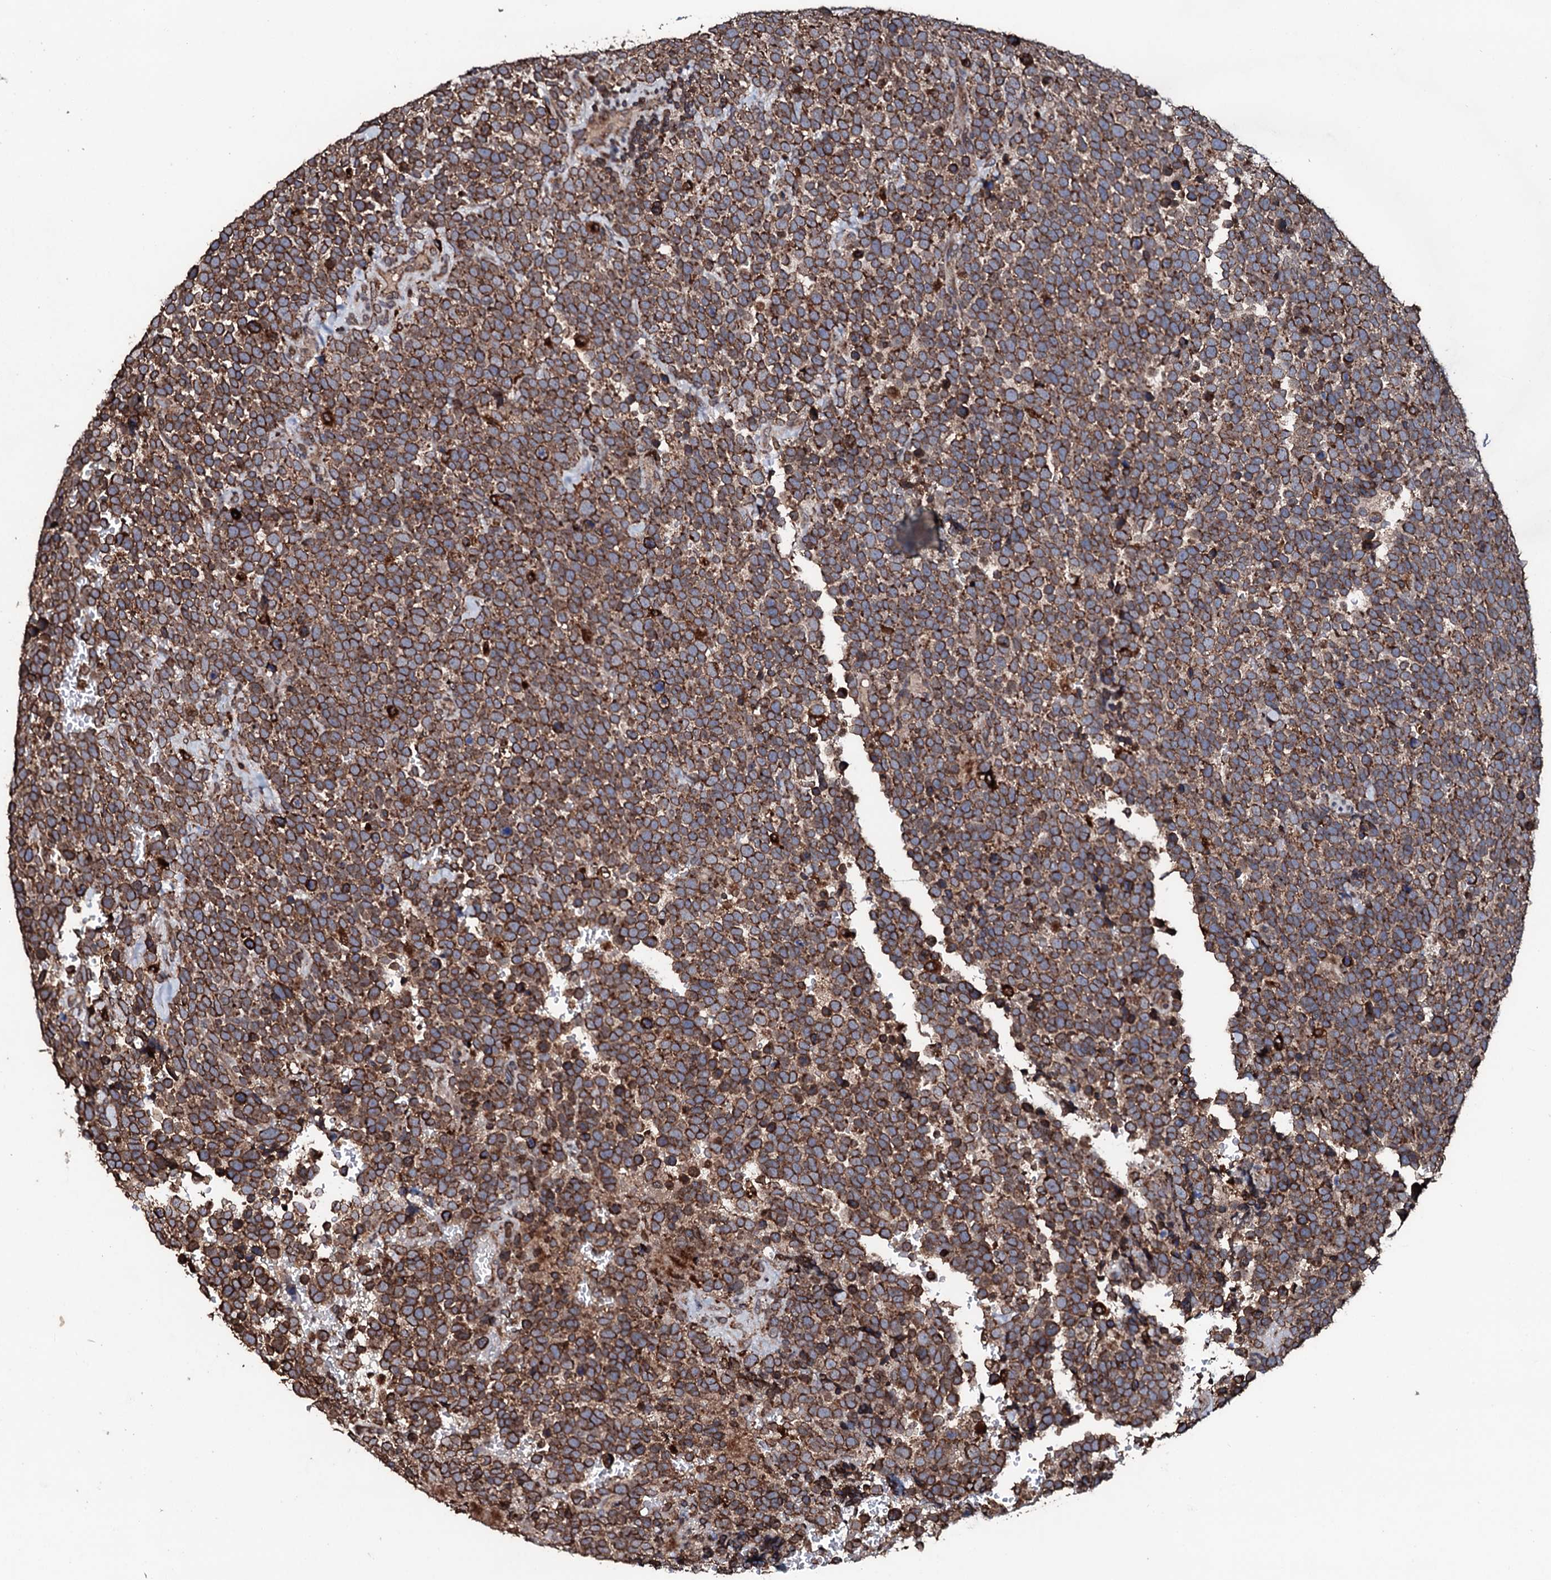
{"staining": {"intensity": "strong", "quantity": ">75%", "location": "cytoplasmic/membranous"}, "tissue": "urothelial cancer", "cell_type": "Tumor cells", "image_type": "cancer", "snomed": [{"axis": "morphology", "description": "Urothelial carcinoma, High grade"}, {"axis": "topography", "description": "Urinary bladder"}], "caption": "Brown immunohistochemical staining in high-grade urothelial carcinoma reveals strong cytoplasmic/membranous expression in approximately >75% of tumor cells. The protein is shown in brown color, while the nuclei are stained blue.", "gene": "SDHAF2", "patient": {"sex": "female", "age": 82}}